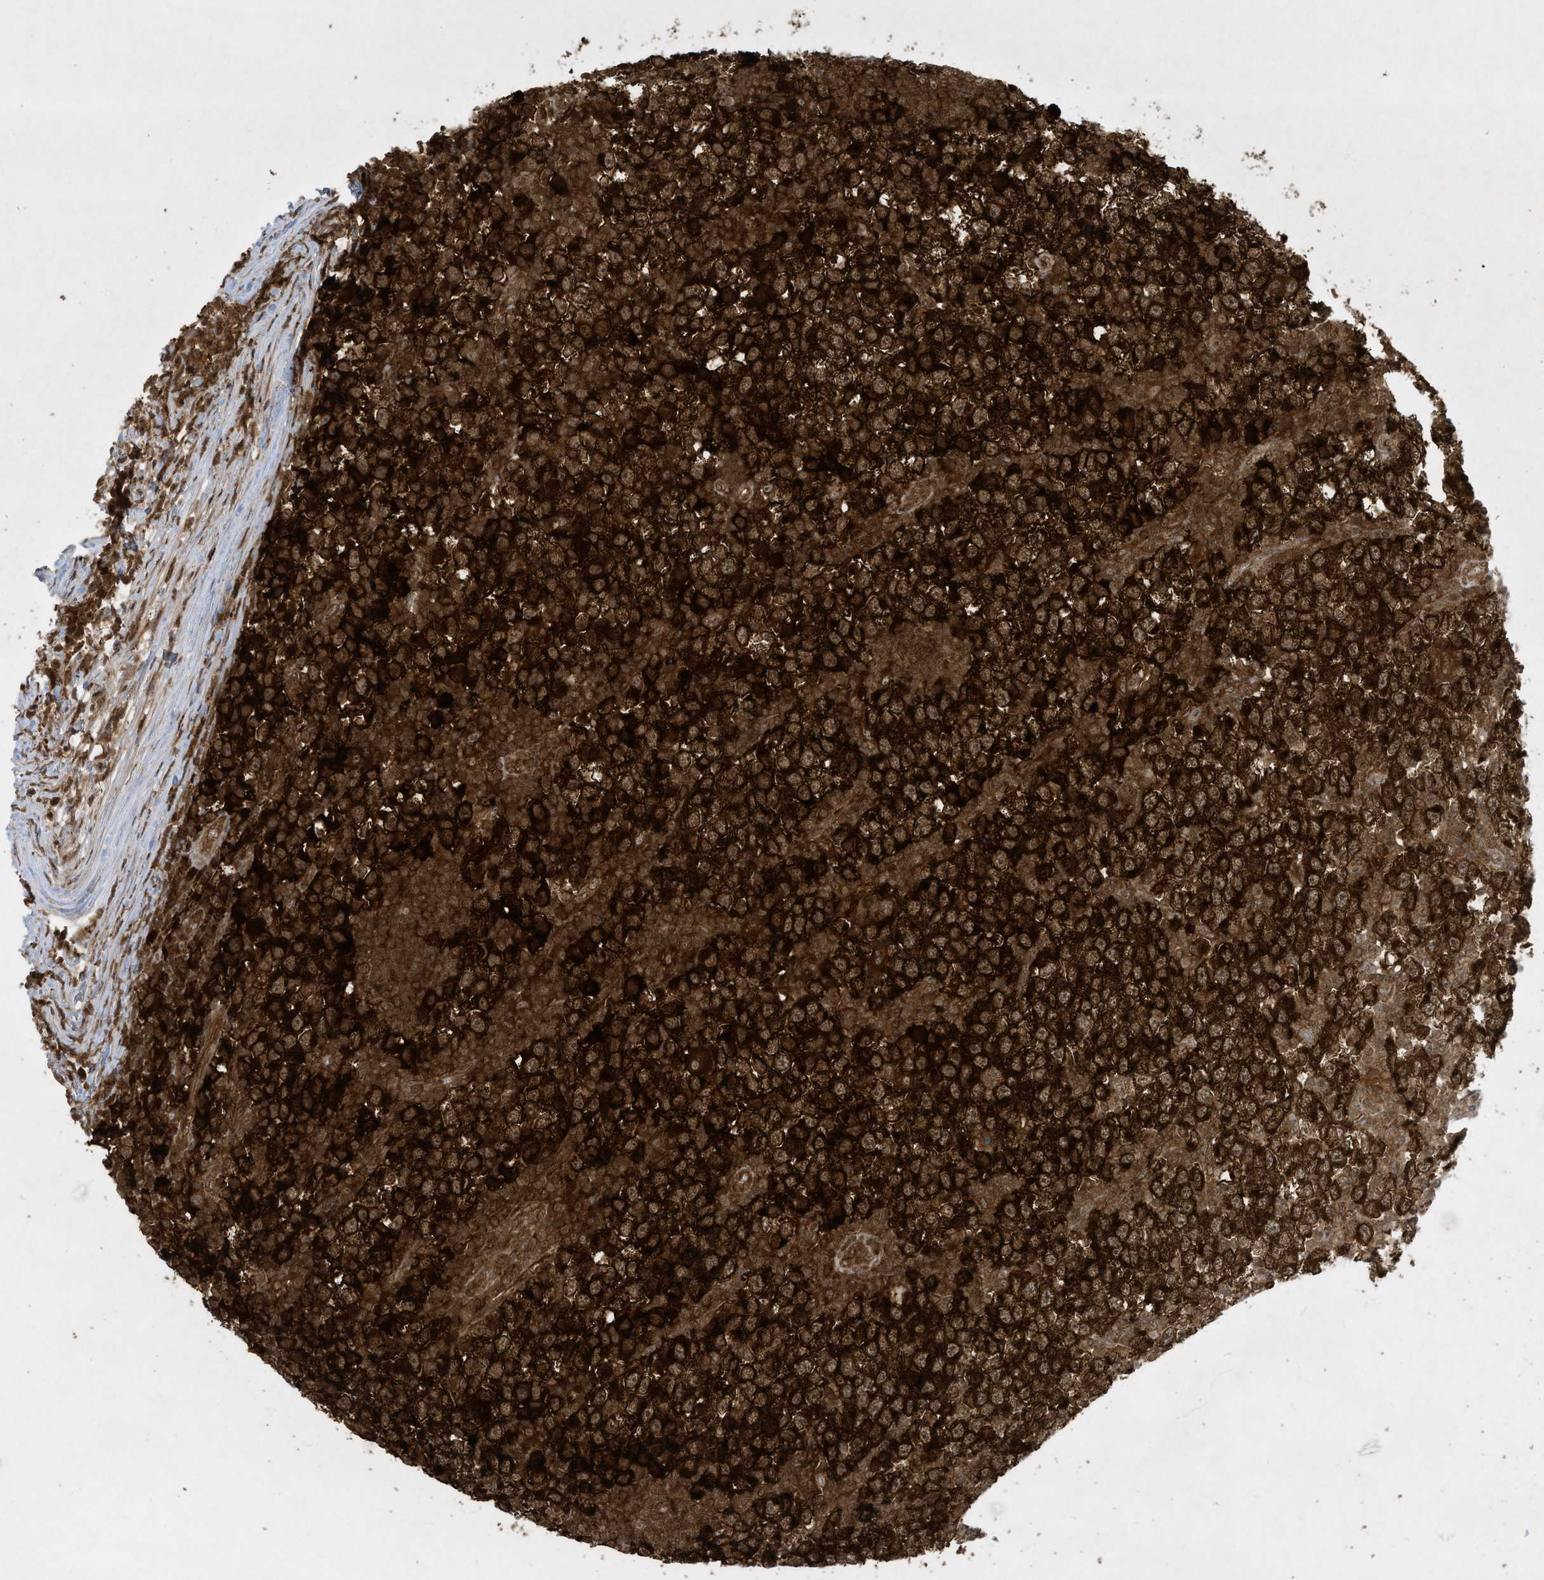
{"staining": {"intensity": "strong", "quantity": ">75%", "location": "cytoplasmic/membranous"}, "tissue": "testis cancer", "cell_type": "Tumor cells", "image_type": "cancer", "snomed": [{"axis": "morphology", "description": "Seminoma, NOS"}, {"axis": "topography", "description": "Testis"}], "caption": "Testis cancer stained for a protein (brown) reveals strong cytoplasmic/membranous positive positivity in approximately >75% of tumor cells.", "gene": "CERT1", "patient": {"sex": "male", "age": 65}}